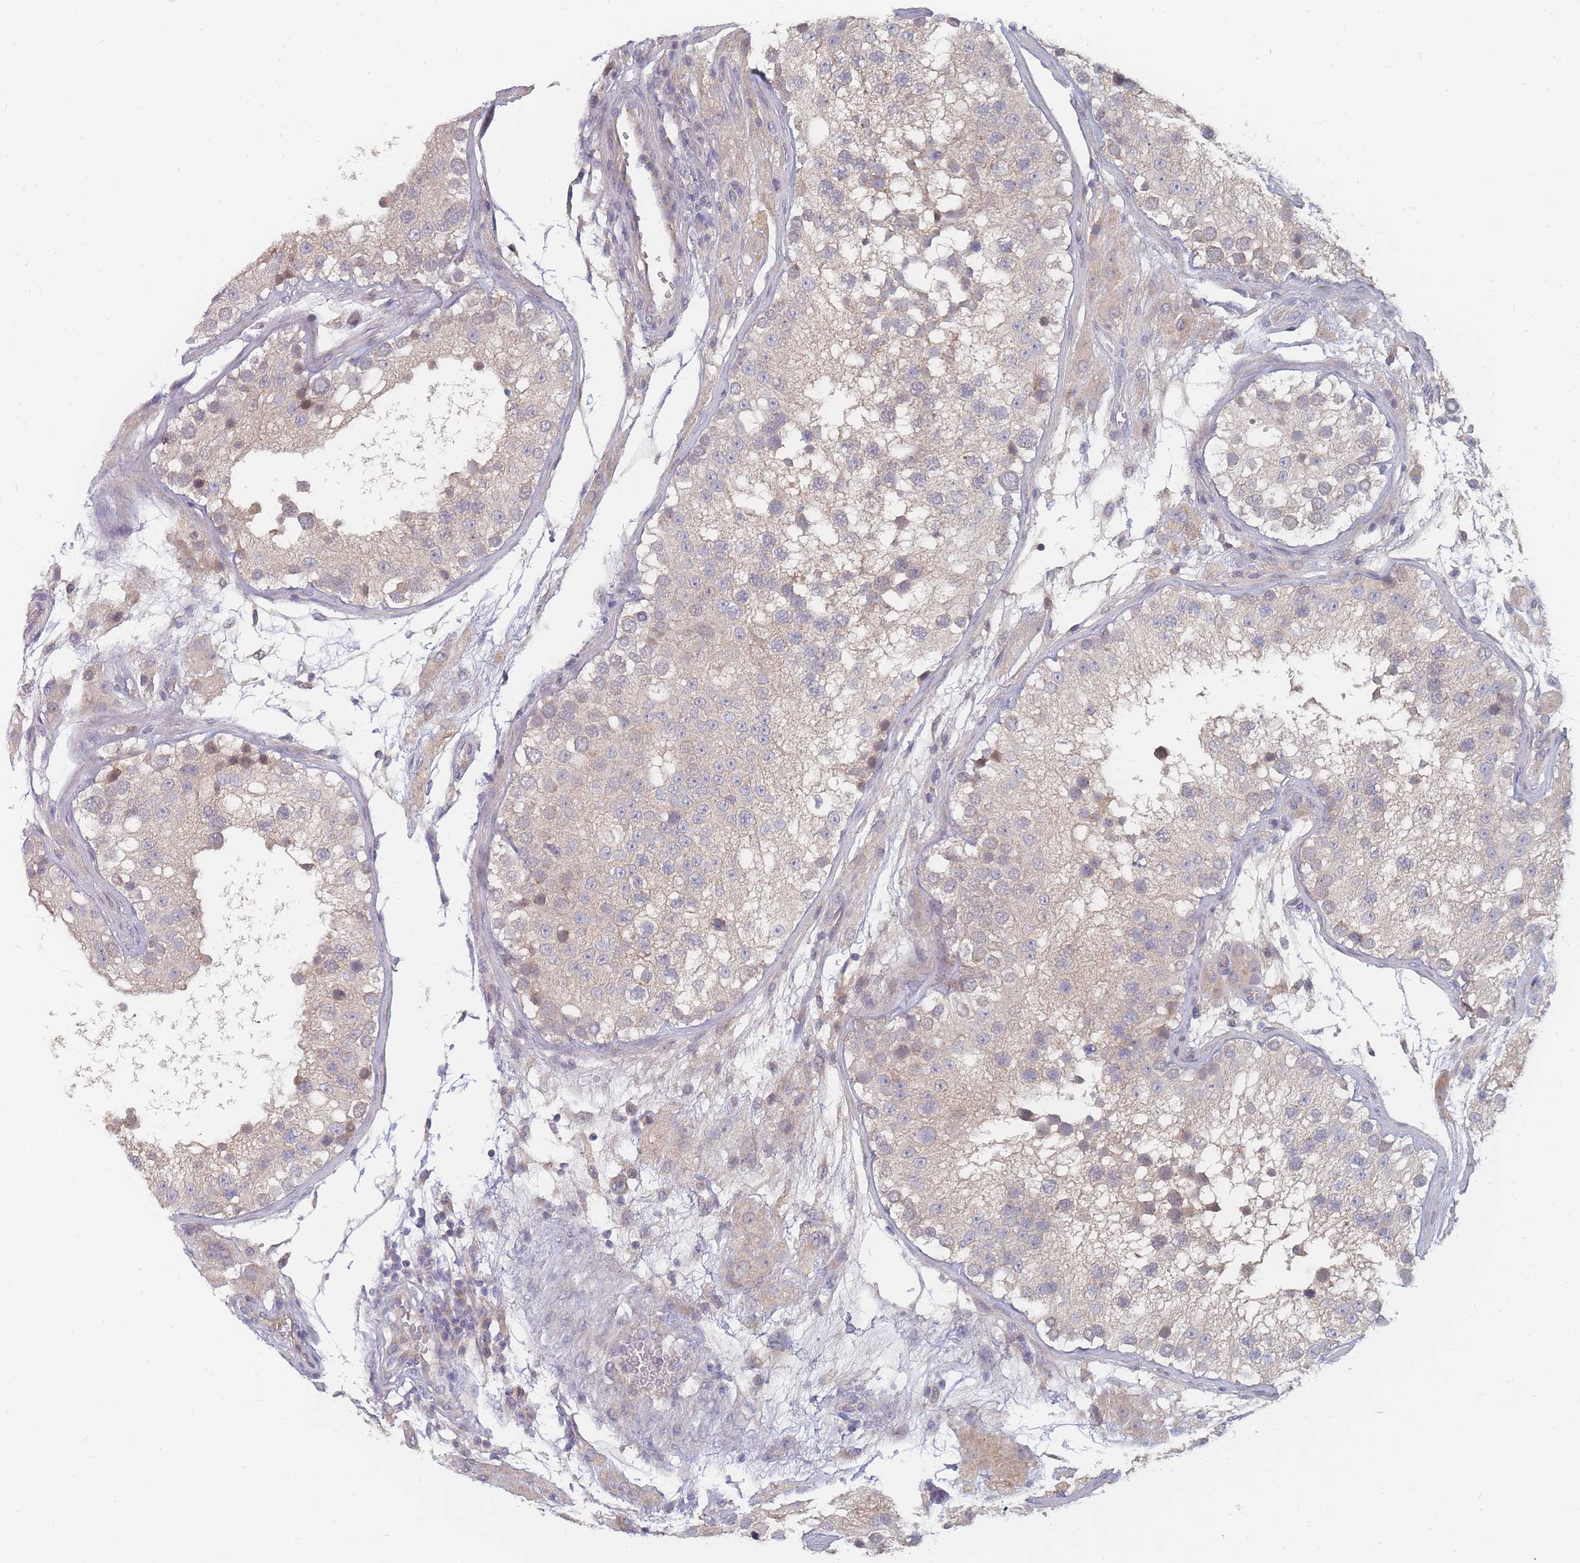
{"staining": {"intensity": "weak", "quantity": "<25%", "location": "cytoplasmic/membranous"}, "tissue": "testis", "cell_type": "Cells in seminiferous ducts", "image_type": "normal", "snomed": [{"axis": "morphology", "description": "Normal tissue, NOS"}, {"axis": "topography", "description": "Testis"}], "caption": "Histopathology image shows no significant protein staining in cells in seminiferous ducts of normal testis. The staining is performed using DAB (3,3'-diaminobenzidine) brown chromogen with nuclei counter-stained in using hematoxylin.", "gene": "SLC35F5", "patient": {"sex": "male", "age": 26}}